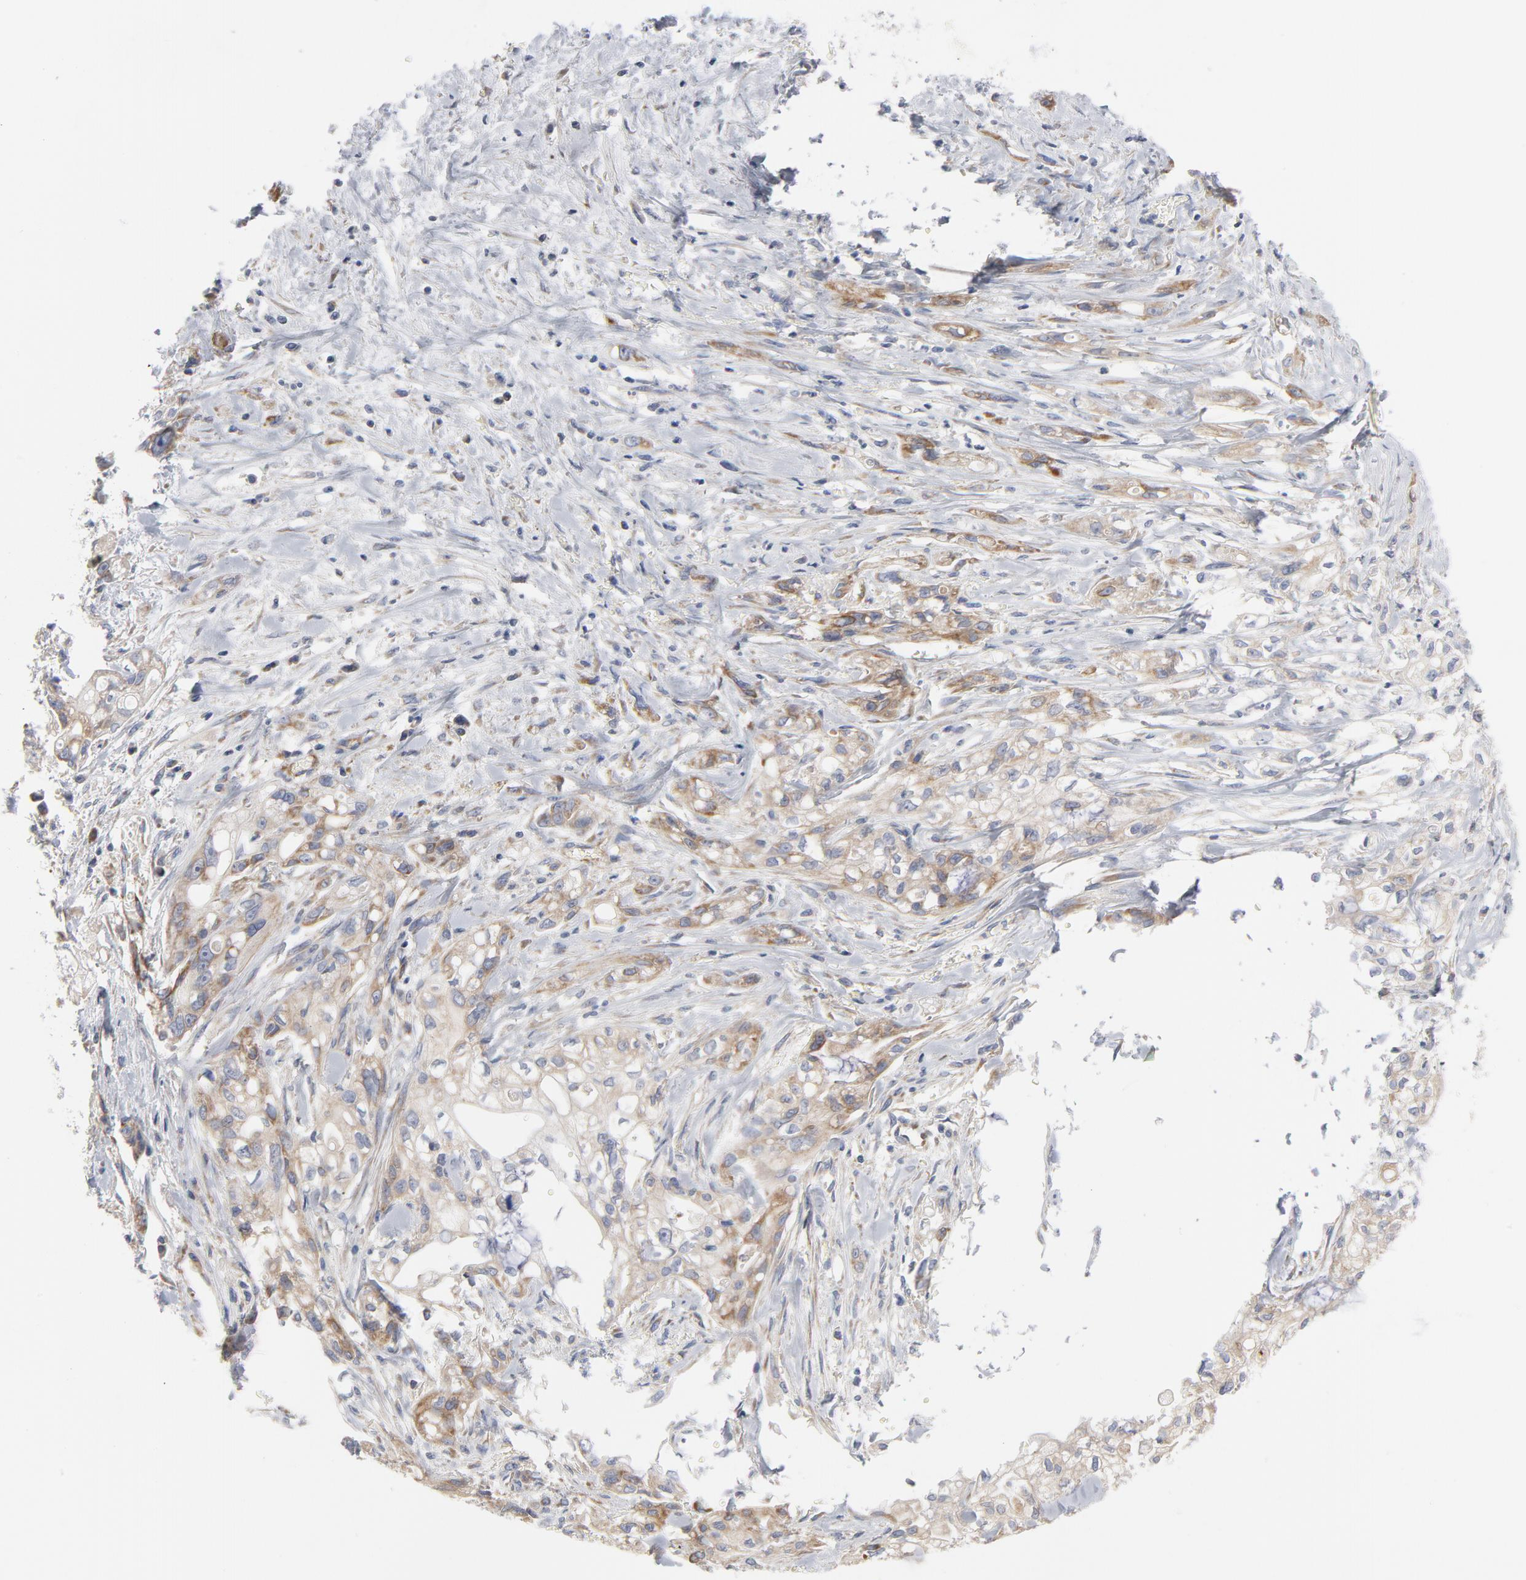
{"staining": {"intensity": "weak", "quantity": ">75%", "location": "cytoplasmic/membranous"}, "tissue": "pancreatic cancer", "cell_type": "Tumor cells", "image_type": "cancer", "snomed": [{"axis": "morphology", "description": "Normal tissue, NOS"}, {"axis": "topography", "description": "Pancreas"}], "caption": "Pancreatic cancer tissue displays weak cytoplasmic/membranous staining in about >75% of tumor cells, visualized by immunohistochemistry.", "gene": "OXA1L", "patient": {"sex": "male", "age": 42}}